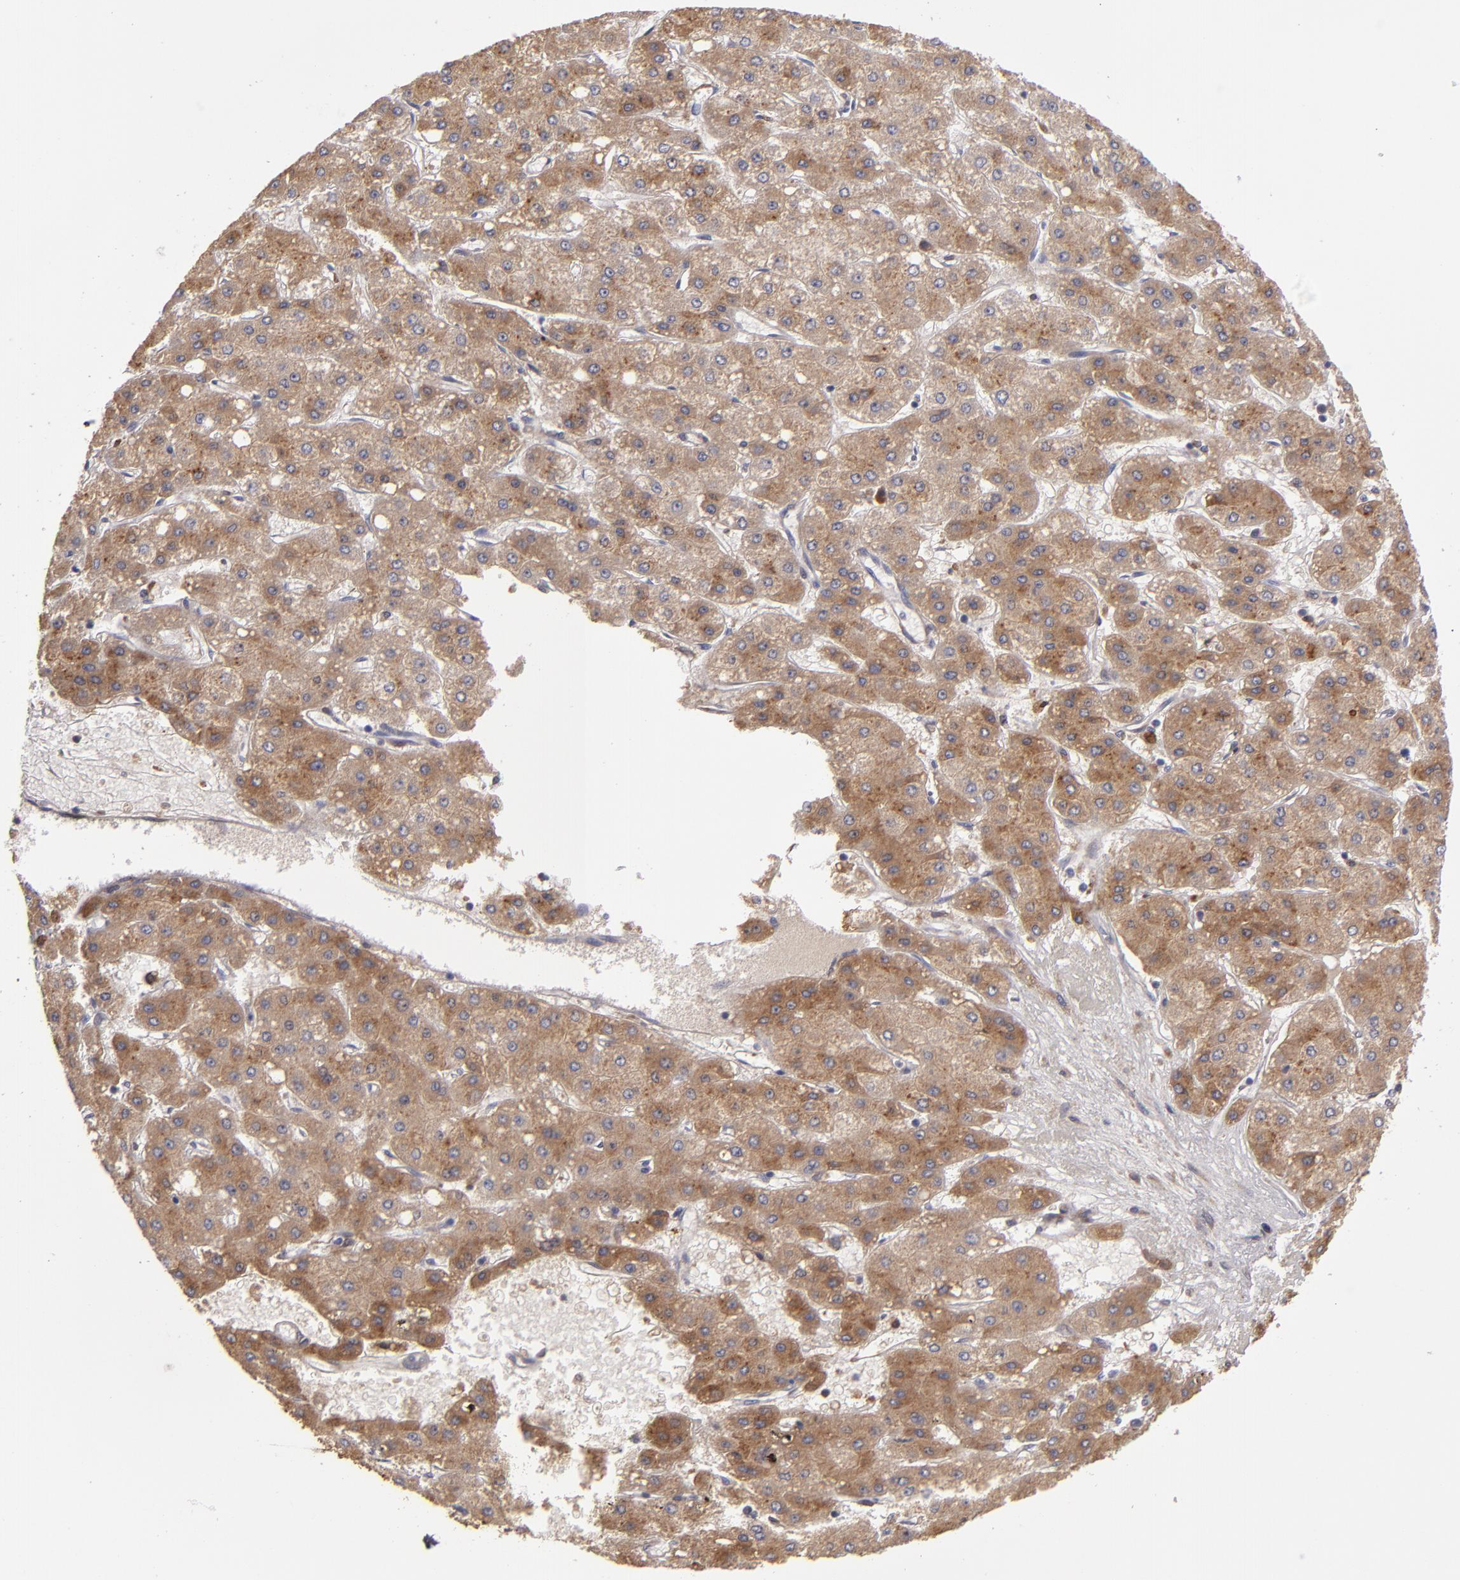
{"staining": {"intensity": "moderate", "quantity": ">75%", "location": "cytoplasmic/membranous"}, "tissue": "liver cancer", "cell_type": "Tumor cells", "image_type": "cancer", "snomed": [{"axis": "morphology", "description": "Carcinoma, Hepatocellular, NOS"}, {"axis": "topography", "description": "Liver"}], "caption": "Immunohistochemistry (IHC) of hepatocellular carcinoma (liver) reveals medium levels of moderate cytoplasmic/membranous expression in approximately >75% of tumor cells.", "gene": "CFB", "patient": {"sex": "female", "age": 52}}